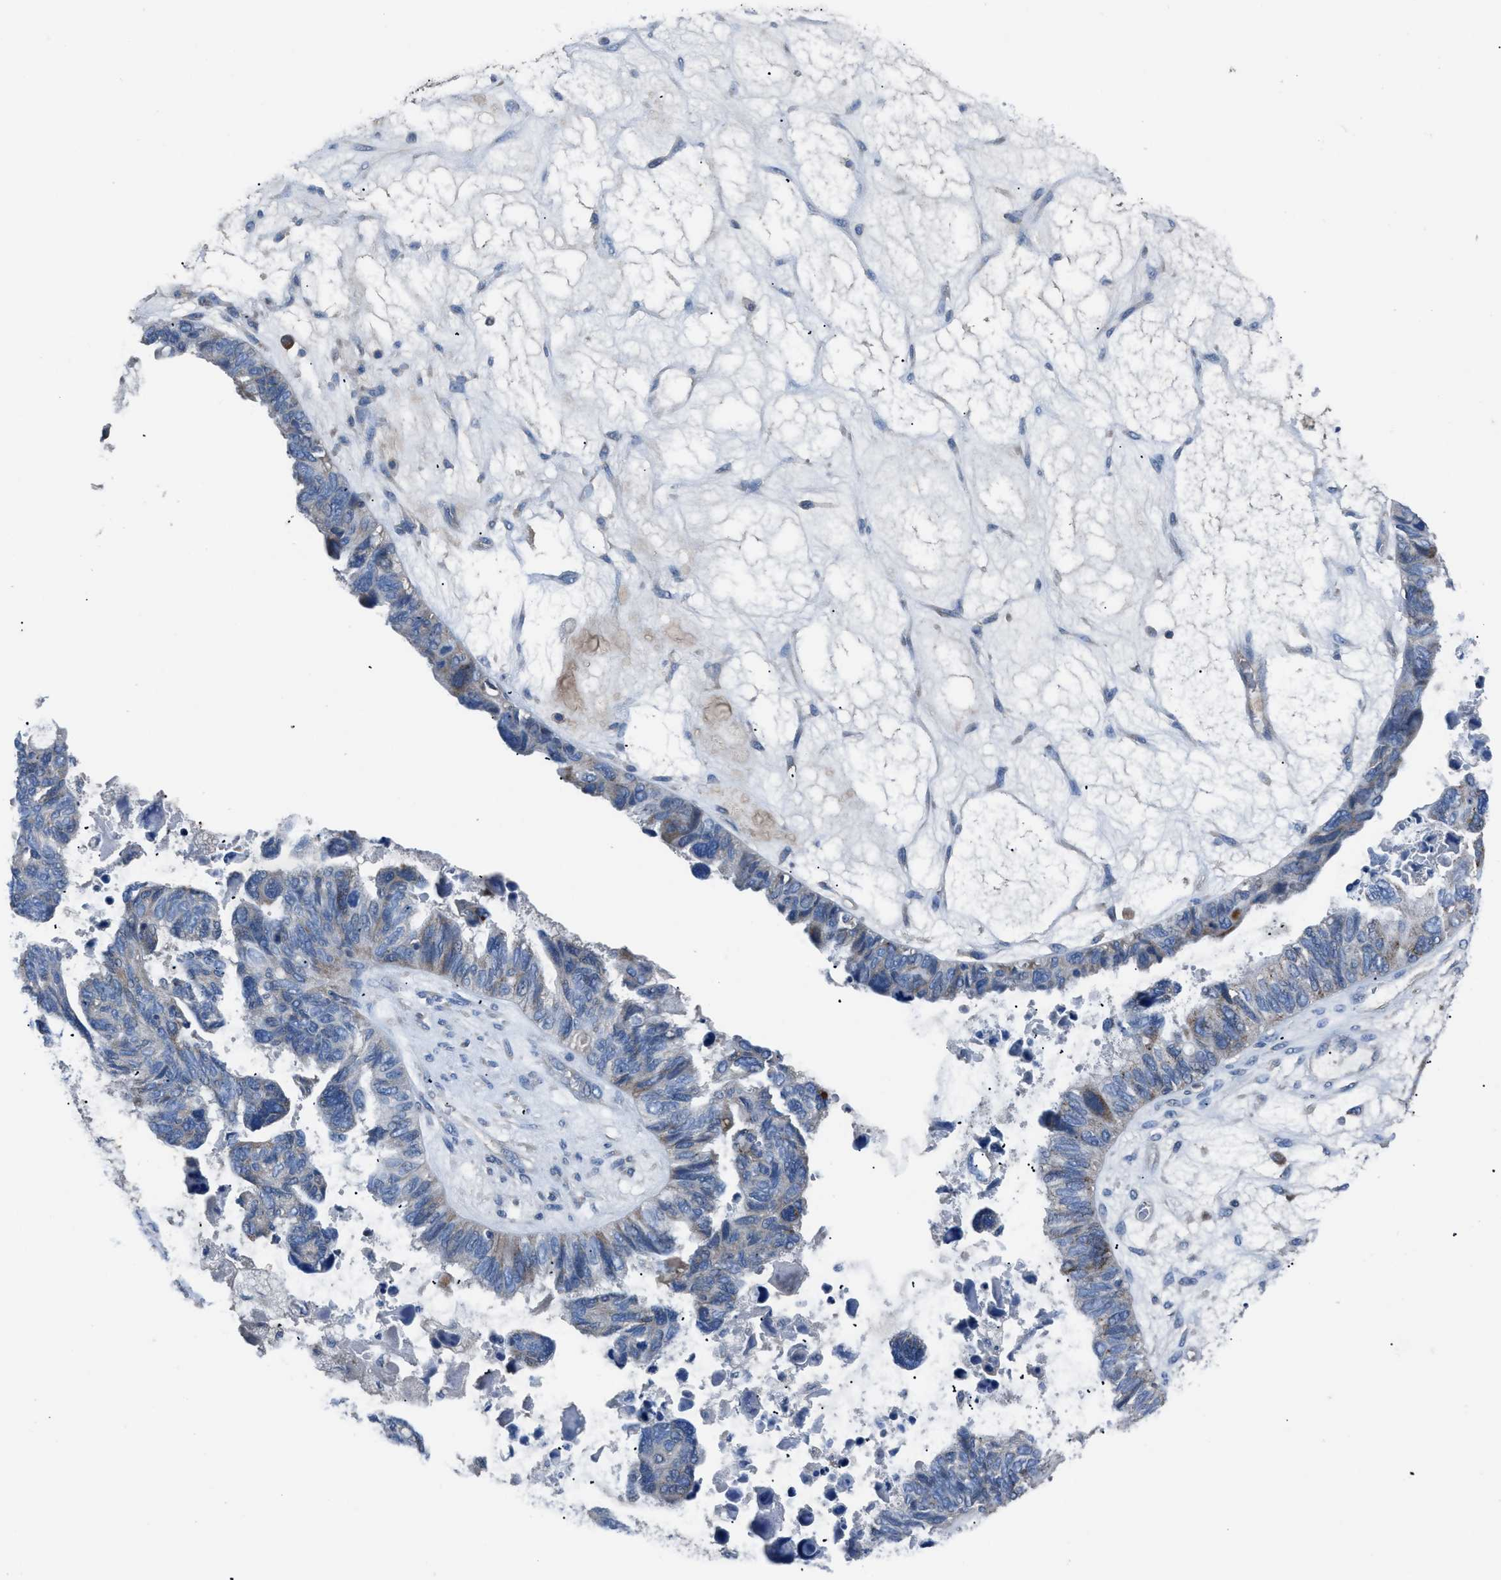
{"staining": {"intensity": "weak", "quantity": "<25%", "location": "cytoplasmic/membranous"}, "tissue": "ovarian cancer", "cell_type": "Tumor cells", "image_type": "cancer", "snomed": [{"axis": "morphology", "description": "Cystadenocarcinoma, serous, NOS"}, {"axis": "topography", "description": "Ovary"}], "caption": "Micrograph shows no significant protein expression in tumor cells of ovarian cancer.", "gene": "SGCZ", "patient": {"sex": "female", "age": 79}}